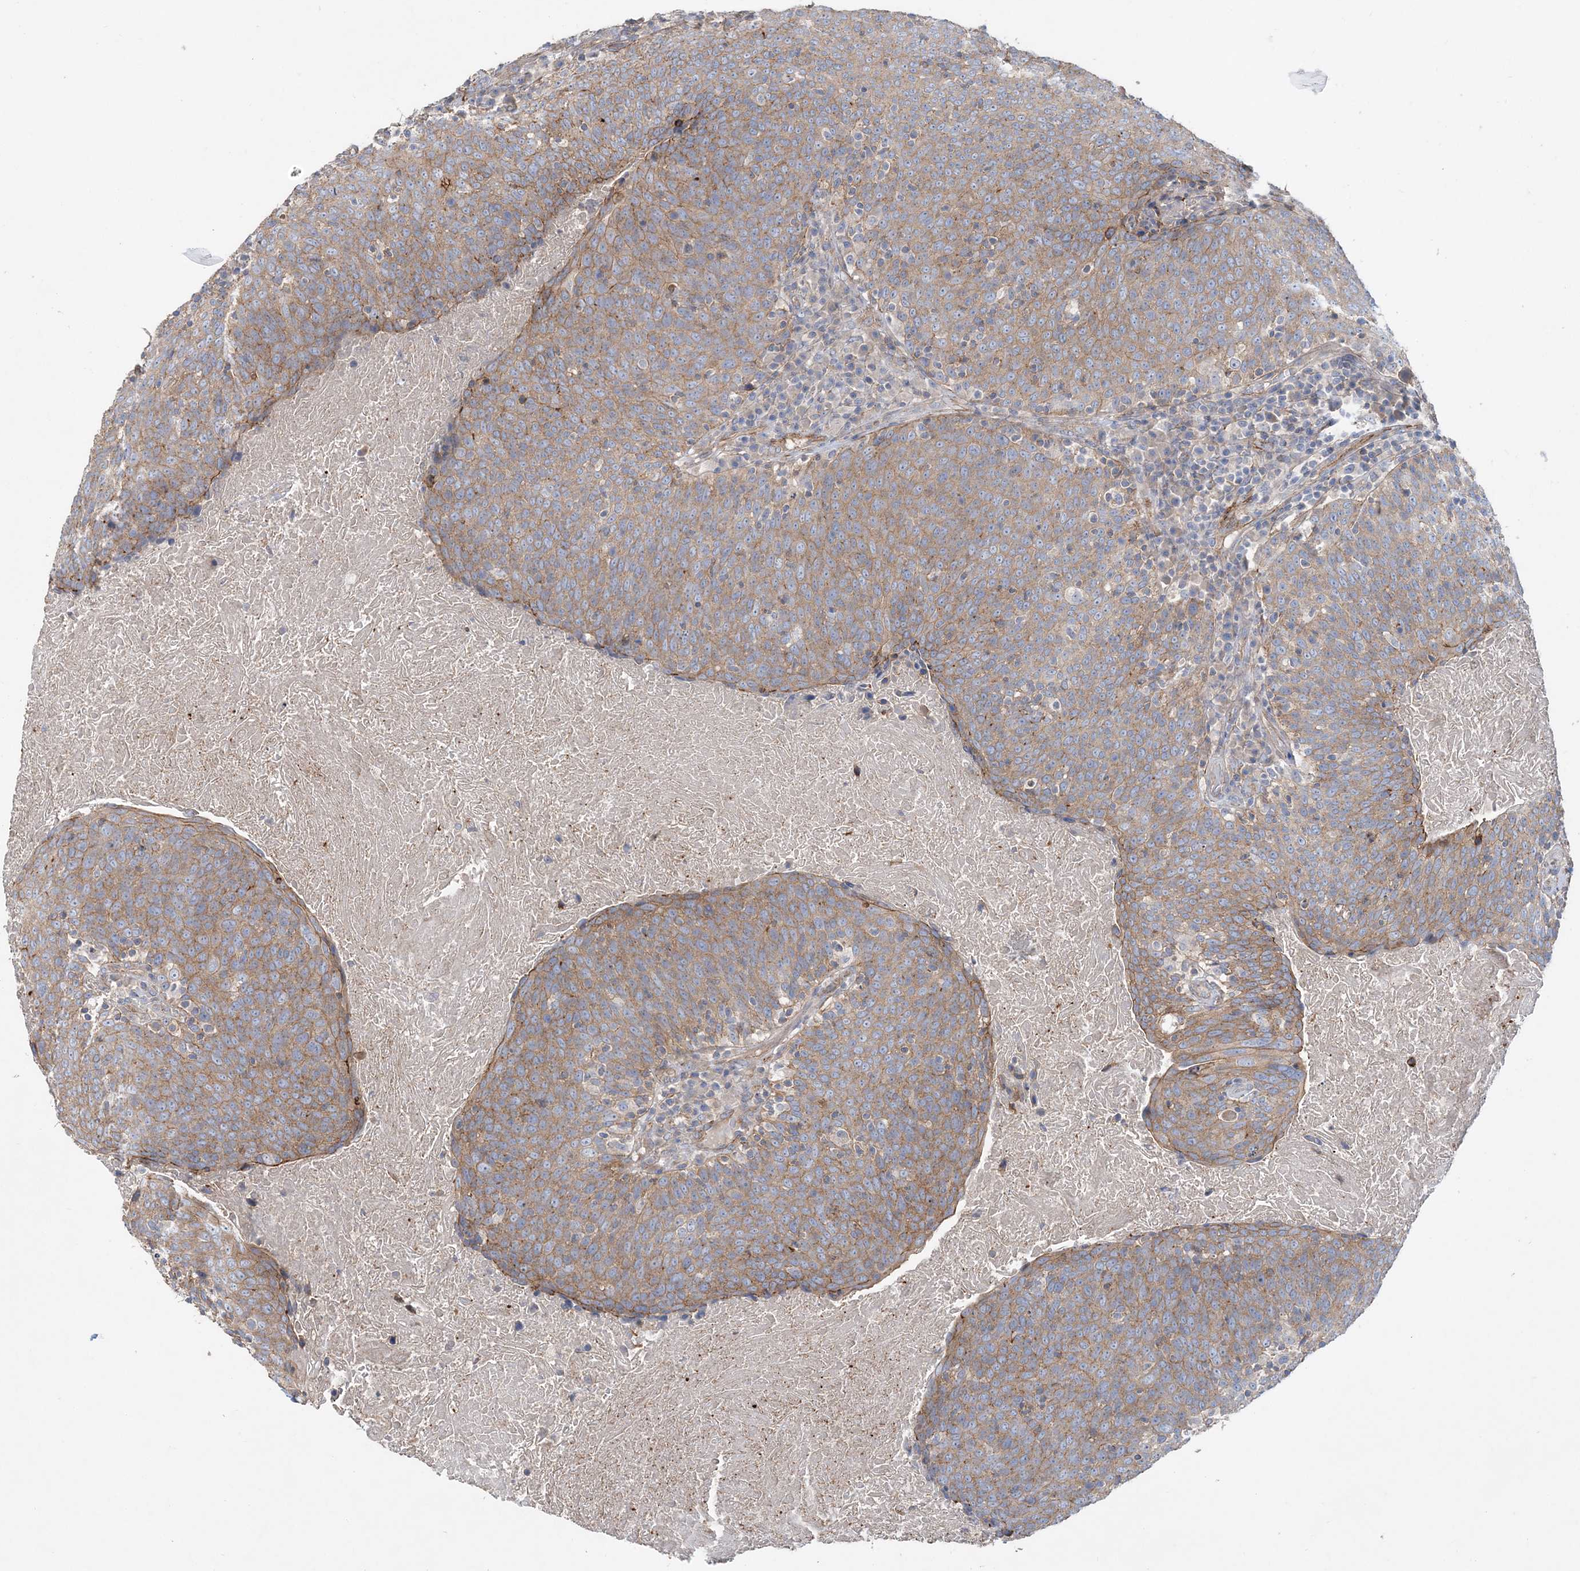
{"staining": {"intensity": "moderate", "quantity": ">75%", "location": "cytoplasmic/membranous"}, "tissue": "head and neck cancer", "cell_type": "Tumor cells", "image_type": "cancer", "snomed": [{"axis": "morphology", "description": "Squamous cell carcinoma, NOS"}, {"axis": "morphology", "description": "Squamous cell carcinoma, metastatic, NOS"}, {"axis": "topography", "description": "Lymph node"}, {"axis": "topography", "description": "Head-Neck"}], "caption": "Immunohistochemical staining of human head and neck cancer (metastatic squamous cell carcinoma) demonstrates medium levels of moderate cytoplasmic/membranous expression in about >75% of tumor cells. (brown staining indicates protein expression, while blue staining denotes nuclei).", "gene": "PIGC", "patient": {"sex": "male", "age": 62}}